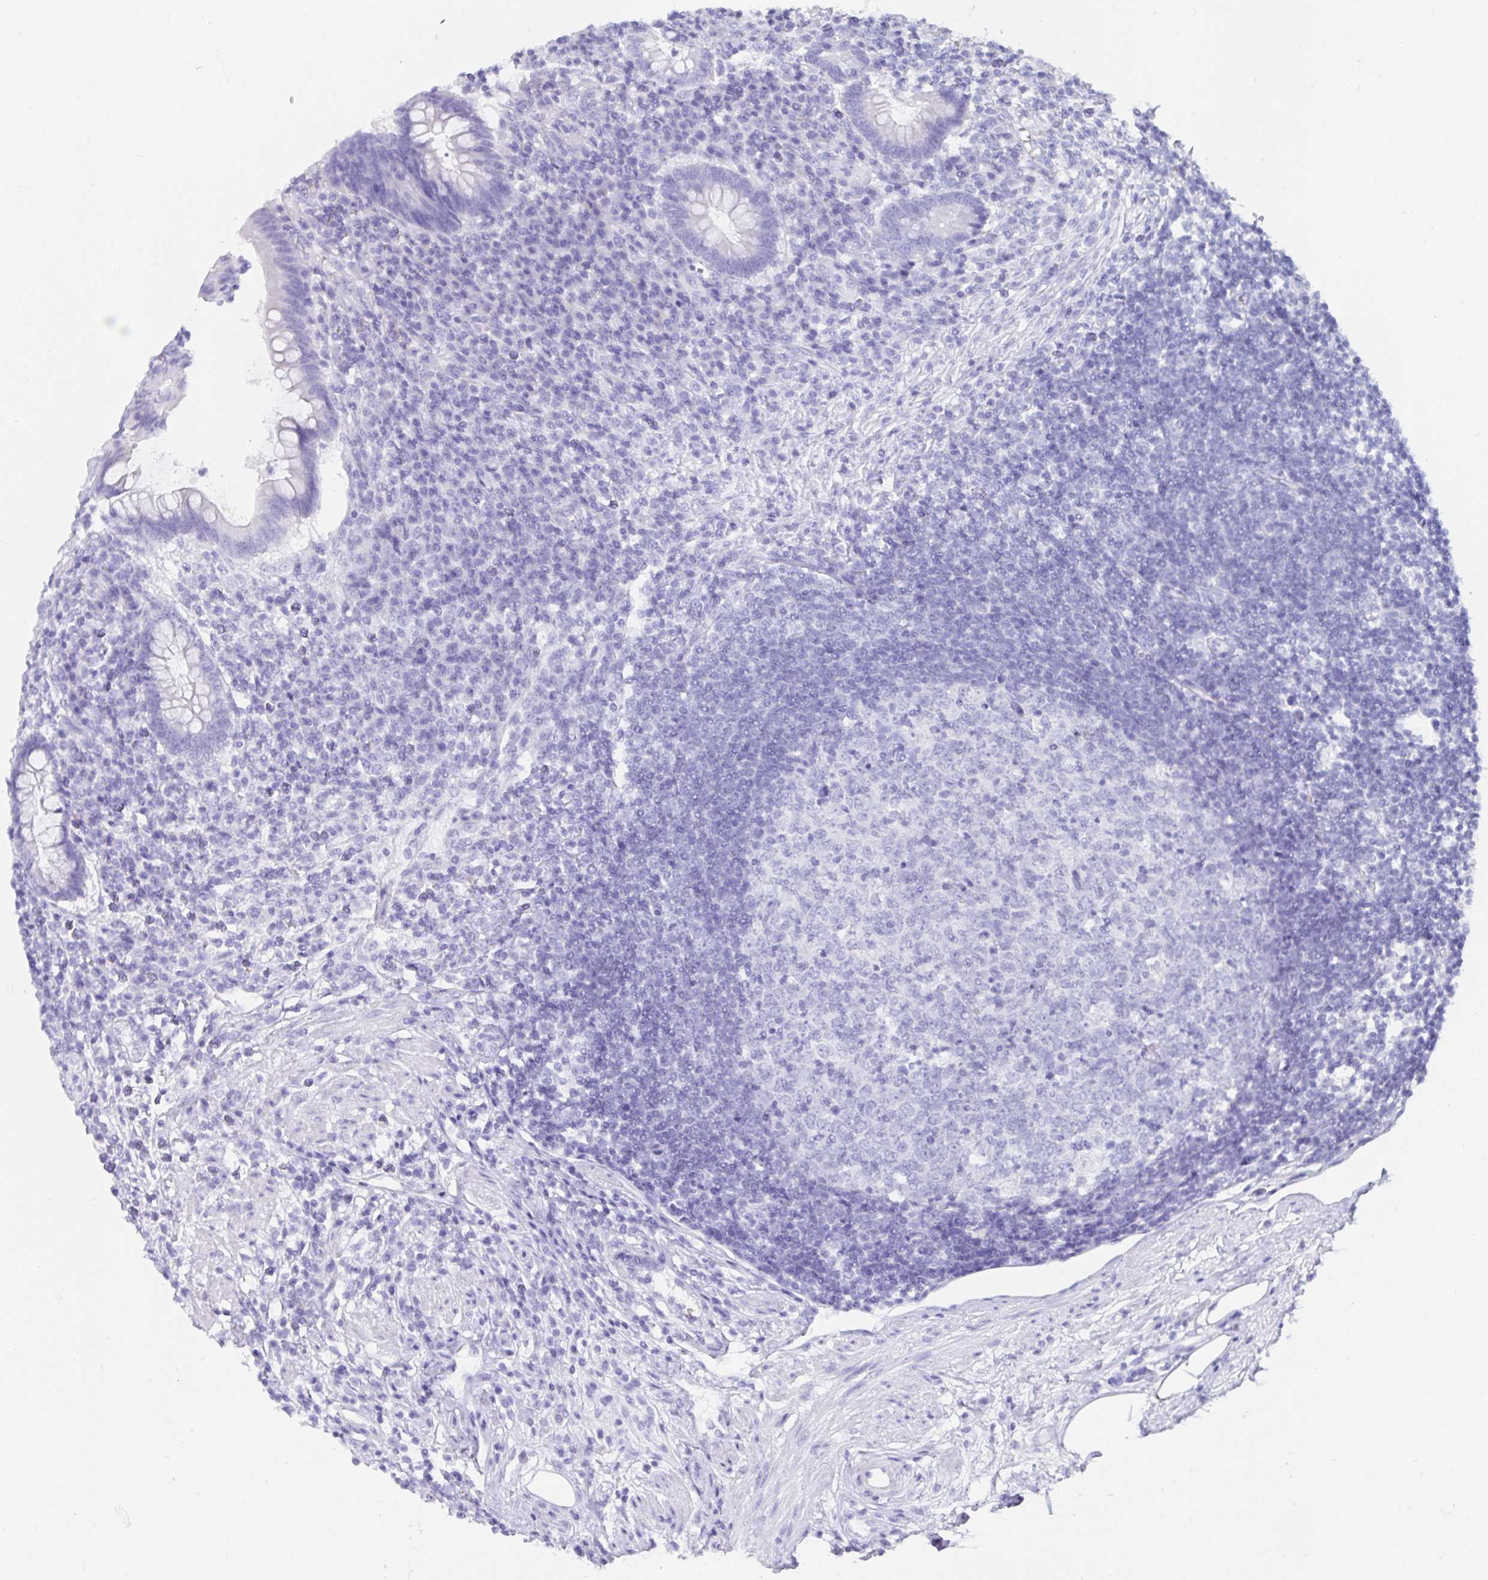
{"staining": {"intensity": "negative", "quantity": "none", "location": "none"}, "tissue": "appendix", "cell_type": "Glandular cells", "image_type": "normal", "snomed": [{"axis": "morphology", "description": "Normal tissue, NOS"}, {"axis": "topography", "description": "Appendix"}], "caption": "Micrograph shows no protein positivity in glandular cells of benign appendix. Nuclei are stained in blue.", "gene": "ZPBP2", "patient": {"sex": "female", "age": 56}}